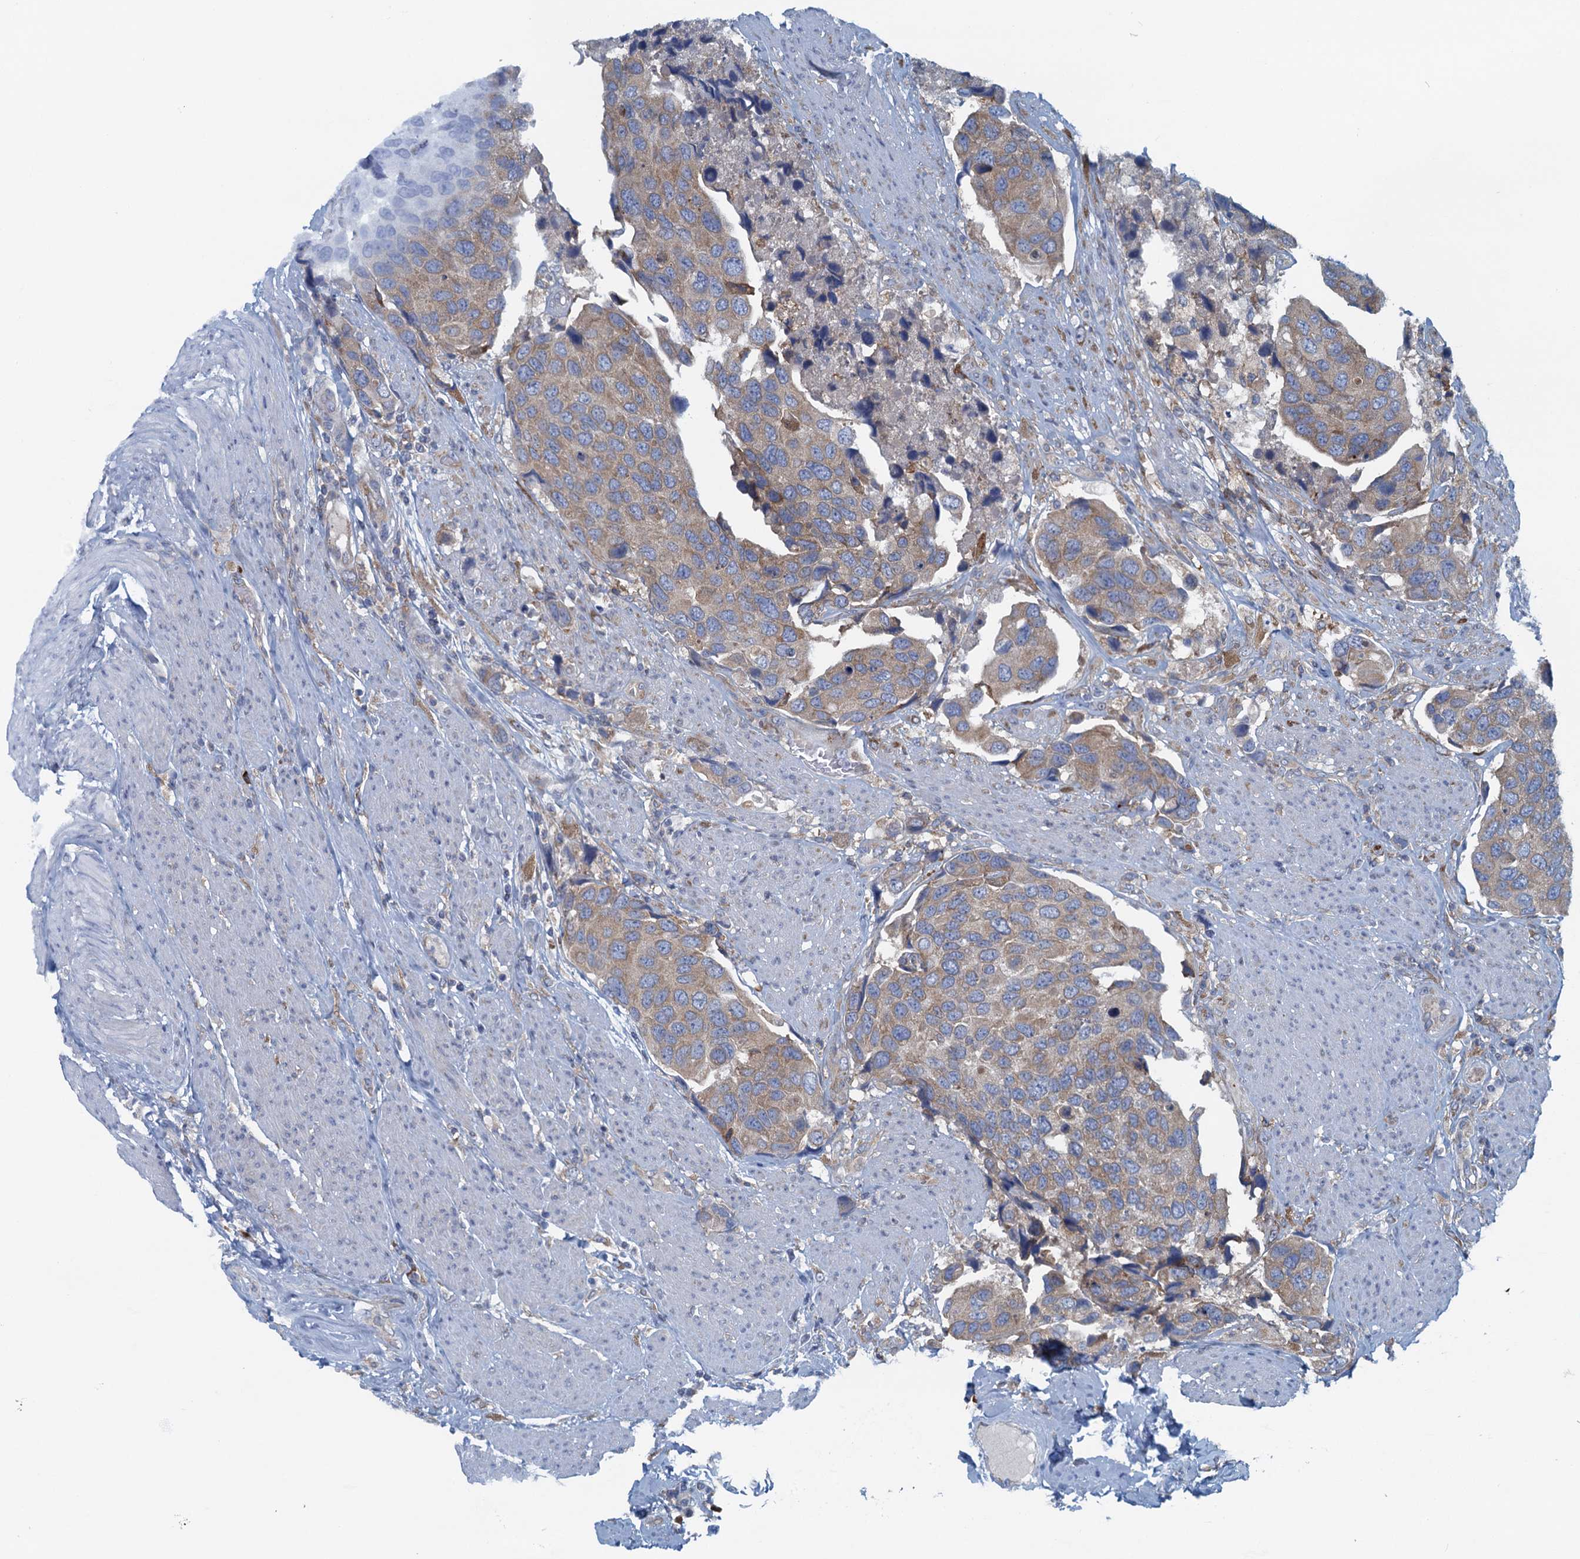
{"staining": {"intensity": "moderate", "quantity": ">75%", "location": "cytoplasmic/membranous"}, "tissue": "urothelial cancer", "cell_type": "Tumor cells", "image_type": "cancer", "snomed": [{"axis": "morphology", "description": "Urothelial carcinoma, High grade"}, {"axis": "topography", "description": "Urinary bladder"}], "caption": "Human urothelial cancer stained with a protein marker shows moderate staining in tumor cells.", "gene": "MYDGF", "patient": {"sex": "male", "age": 74}}